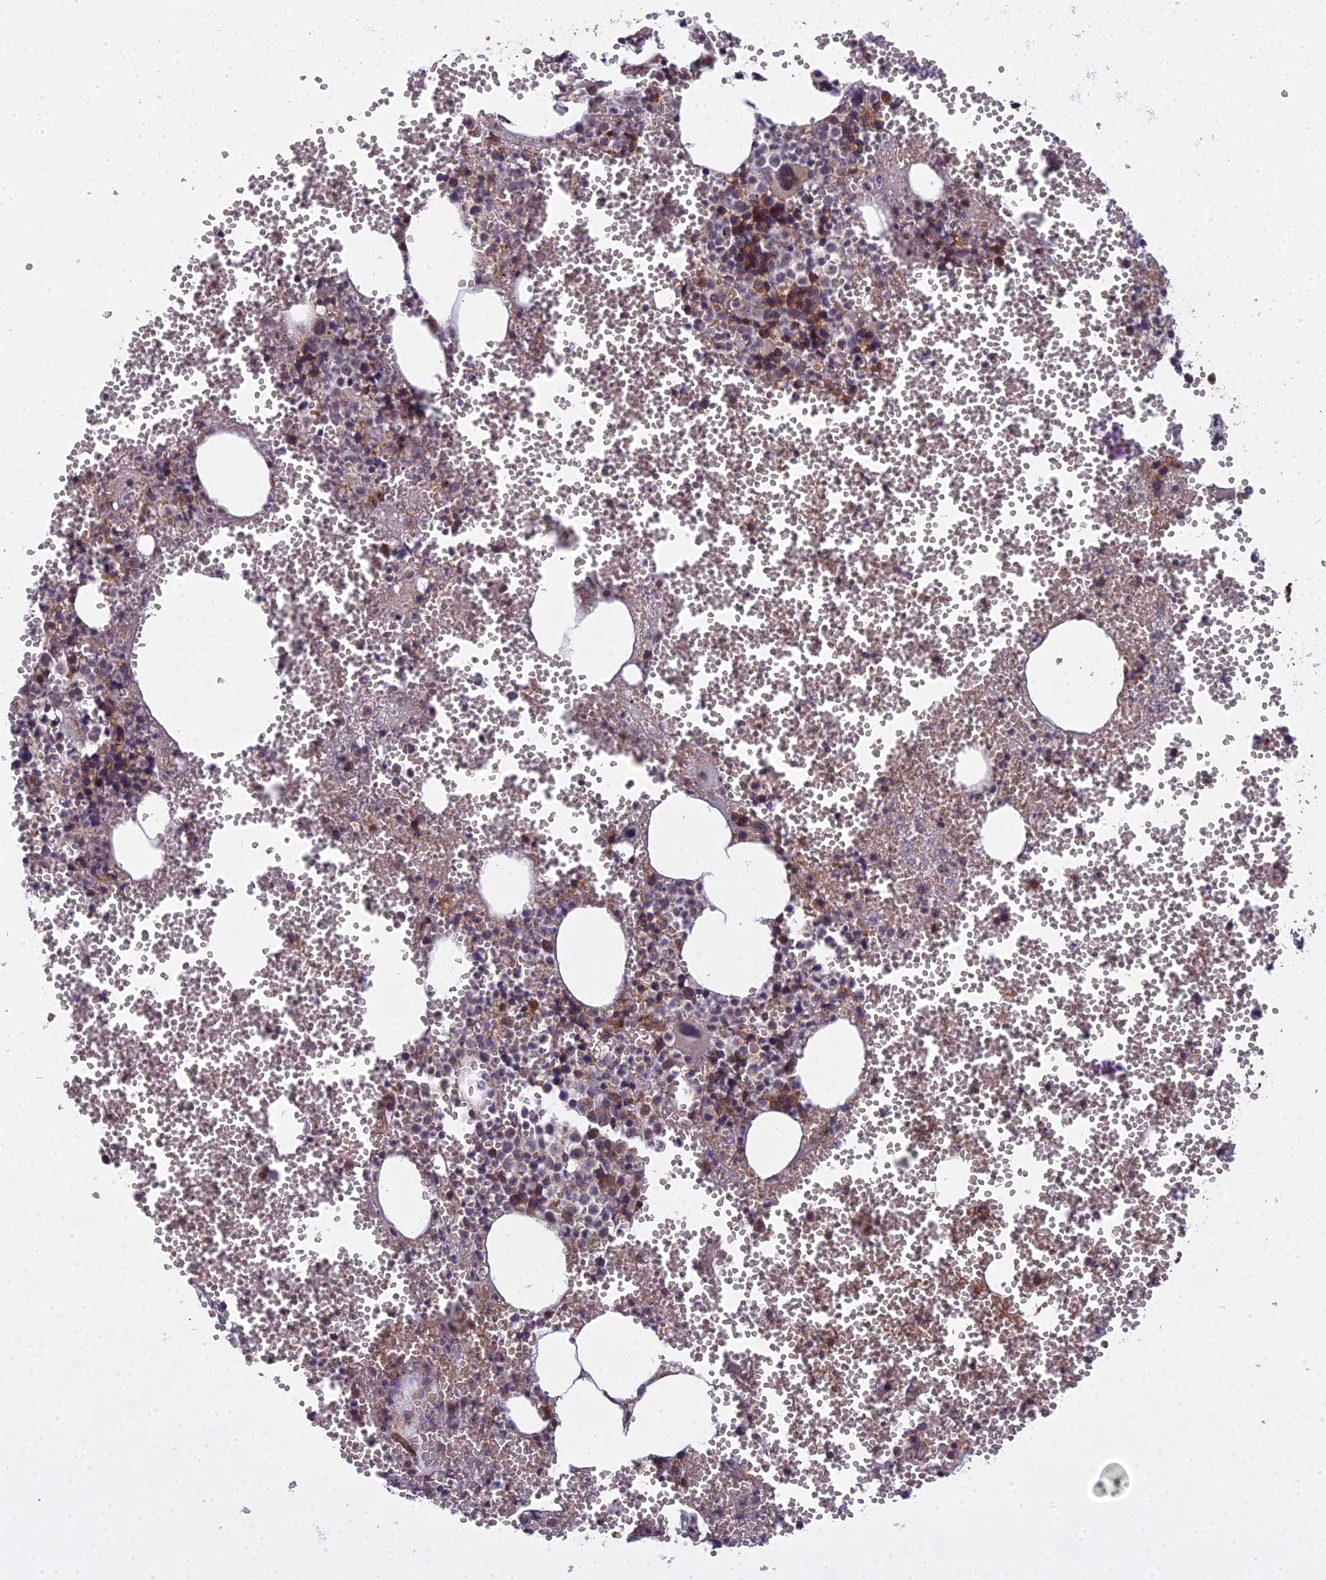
{"staining": {"intensity": "moderate", "quantity": "25%-75%", "location": "cytoplasmic/membranous"}, "tissue": "bone marrow", "cell_type": "Hematopoietic cells", "image_type": "normal", "snomed": [{"axis": "morphology", "description": "Normal tissue, NOS"}, {"axis": "topography", "description": "Bone marrow"}], "caption": "Normal bone marrow shows moderate cytoplasmic/membranous staining in about 25%-75% of hematopoietic cells.", "gene": "MEOX1", "patient": {"sex": "female", "age": 77}}